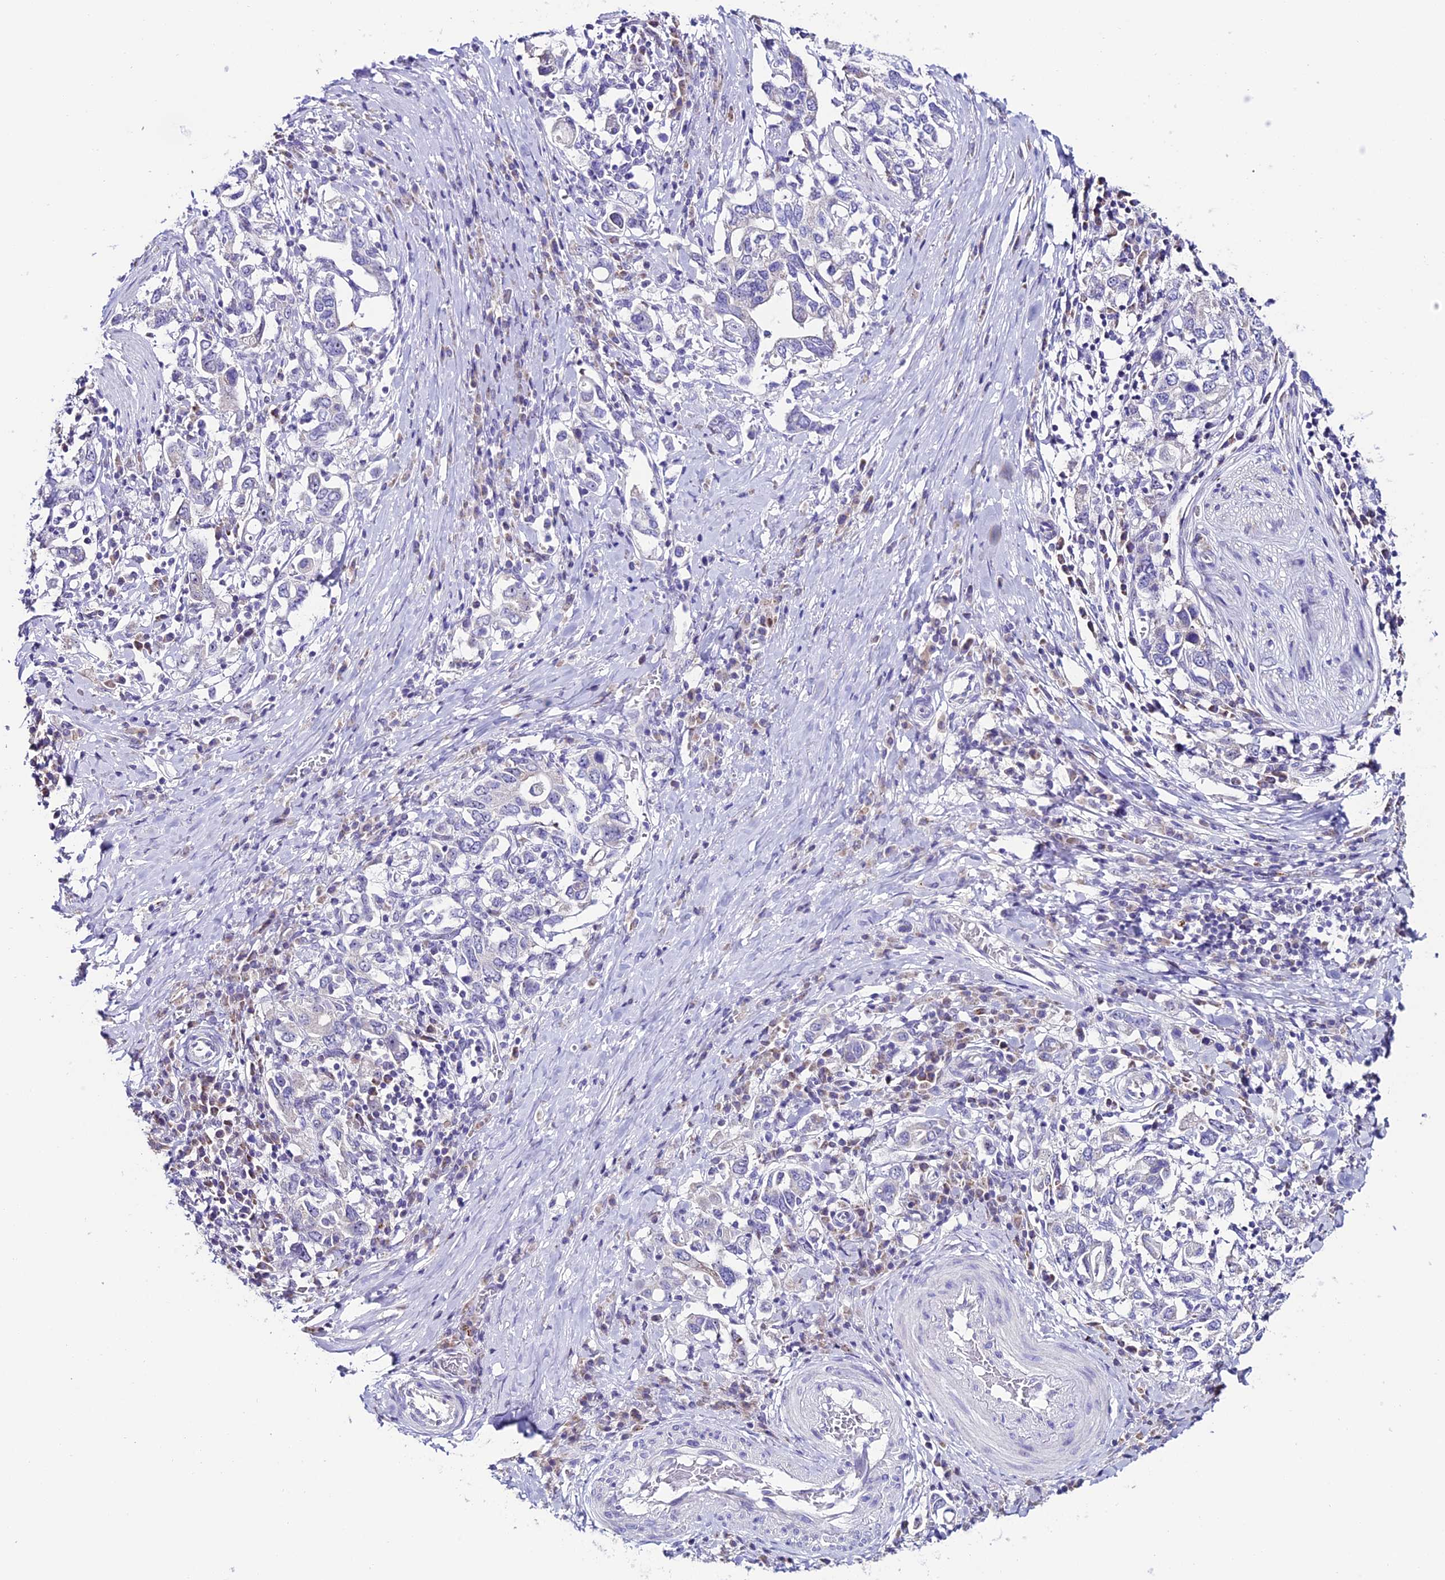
{"staining": {"intensity": "negative", "quantity": "none", "location": "none"}, "tissue": "stomach cancer", "cell_type": "Tumor cells", "image_type": "cancer", "snomed": [{"axis": "morphology", "description": "Adenocarcinoma, NOS"}, {"axis": "topography", "description": "Stomach, upper"}, {"axis": "topography", "description": "Stomach"}], "caption": "Human stomach adenocarcinoma stained for a protein using IHC shows no staining in tumor cells.", "gene": "SLC10A1", "patient": {"sex": "male", "age": 62}}